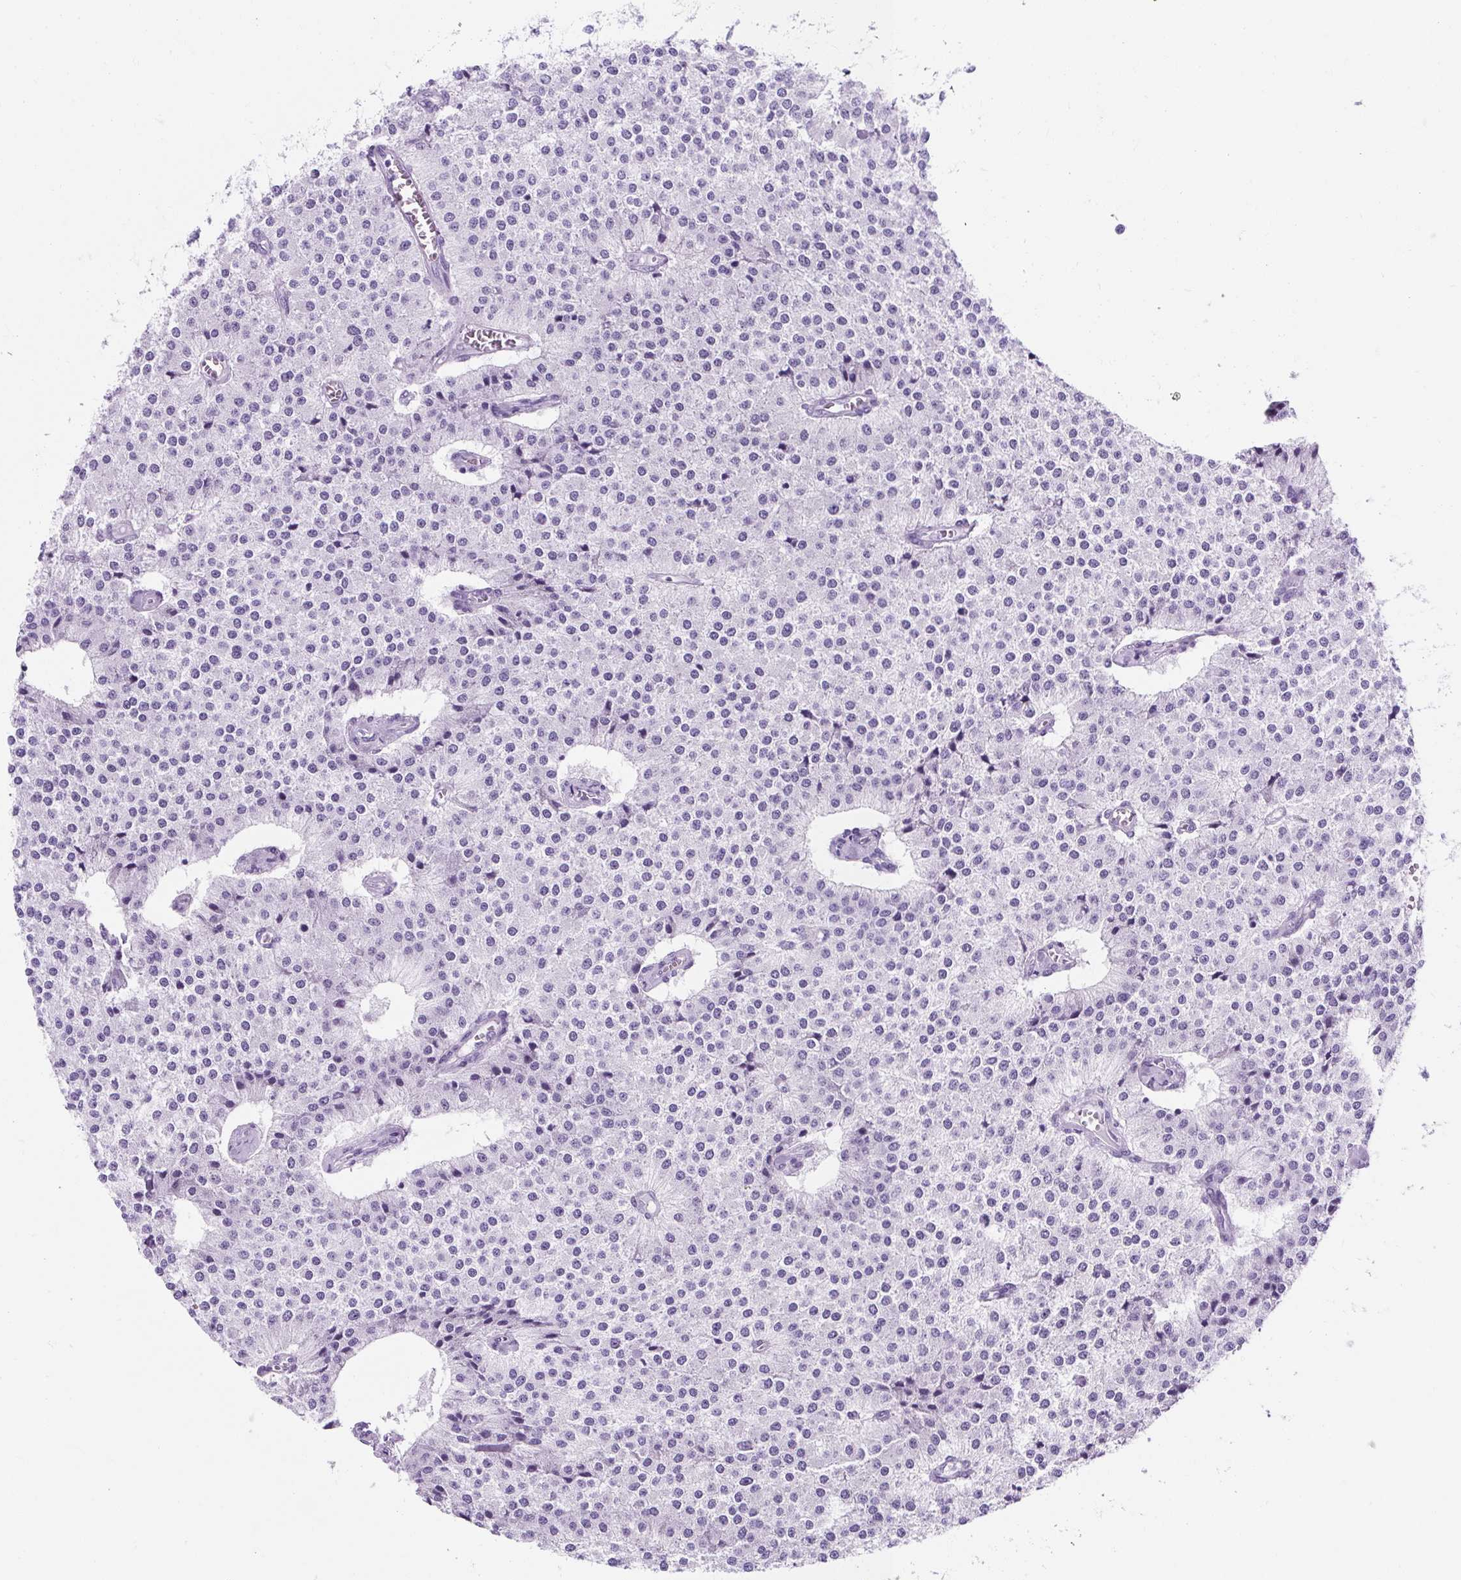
{"staining": {"intensity": "negative", "quantity": "none", "location": "none"}, "tissue": "carcinoid", "cell_type": "Tumor cells", "image_type": "cancer", "snomed": [{"axis": "morphology", "description": "Carcinoid, malignant, NOS"}, {"axis": "topography", "description": "Colon"}], "caption": "IHC photomicrograph of neoplastic tissue: carcinoid stained with DAB reveals no significant protein staining in tumor cells.", "gene": "RYBP", "patient": {"sex": "female", "age": 52}}